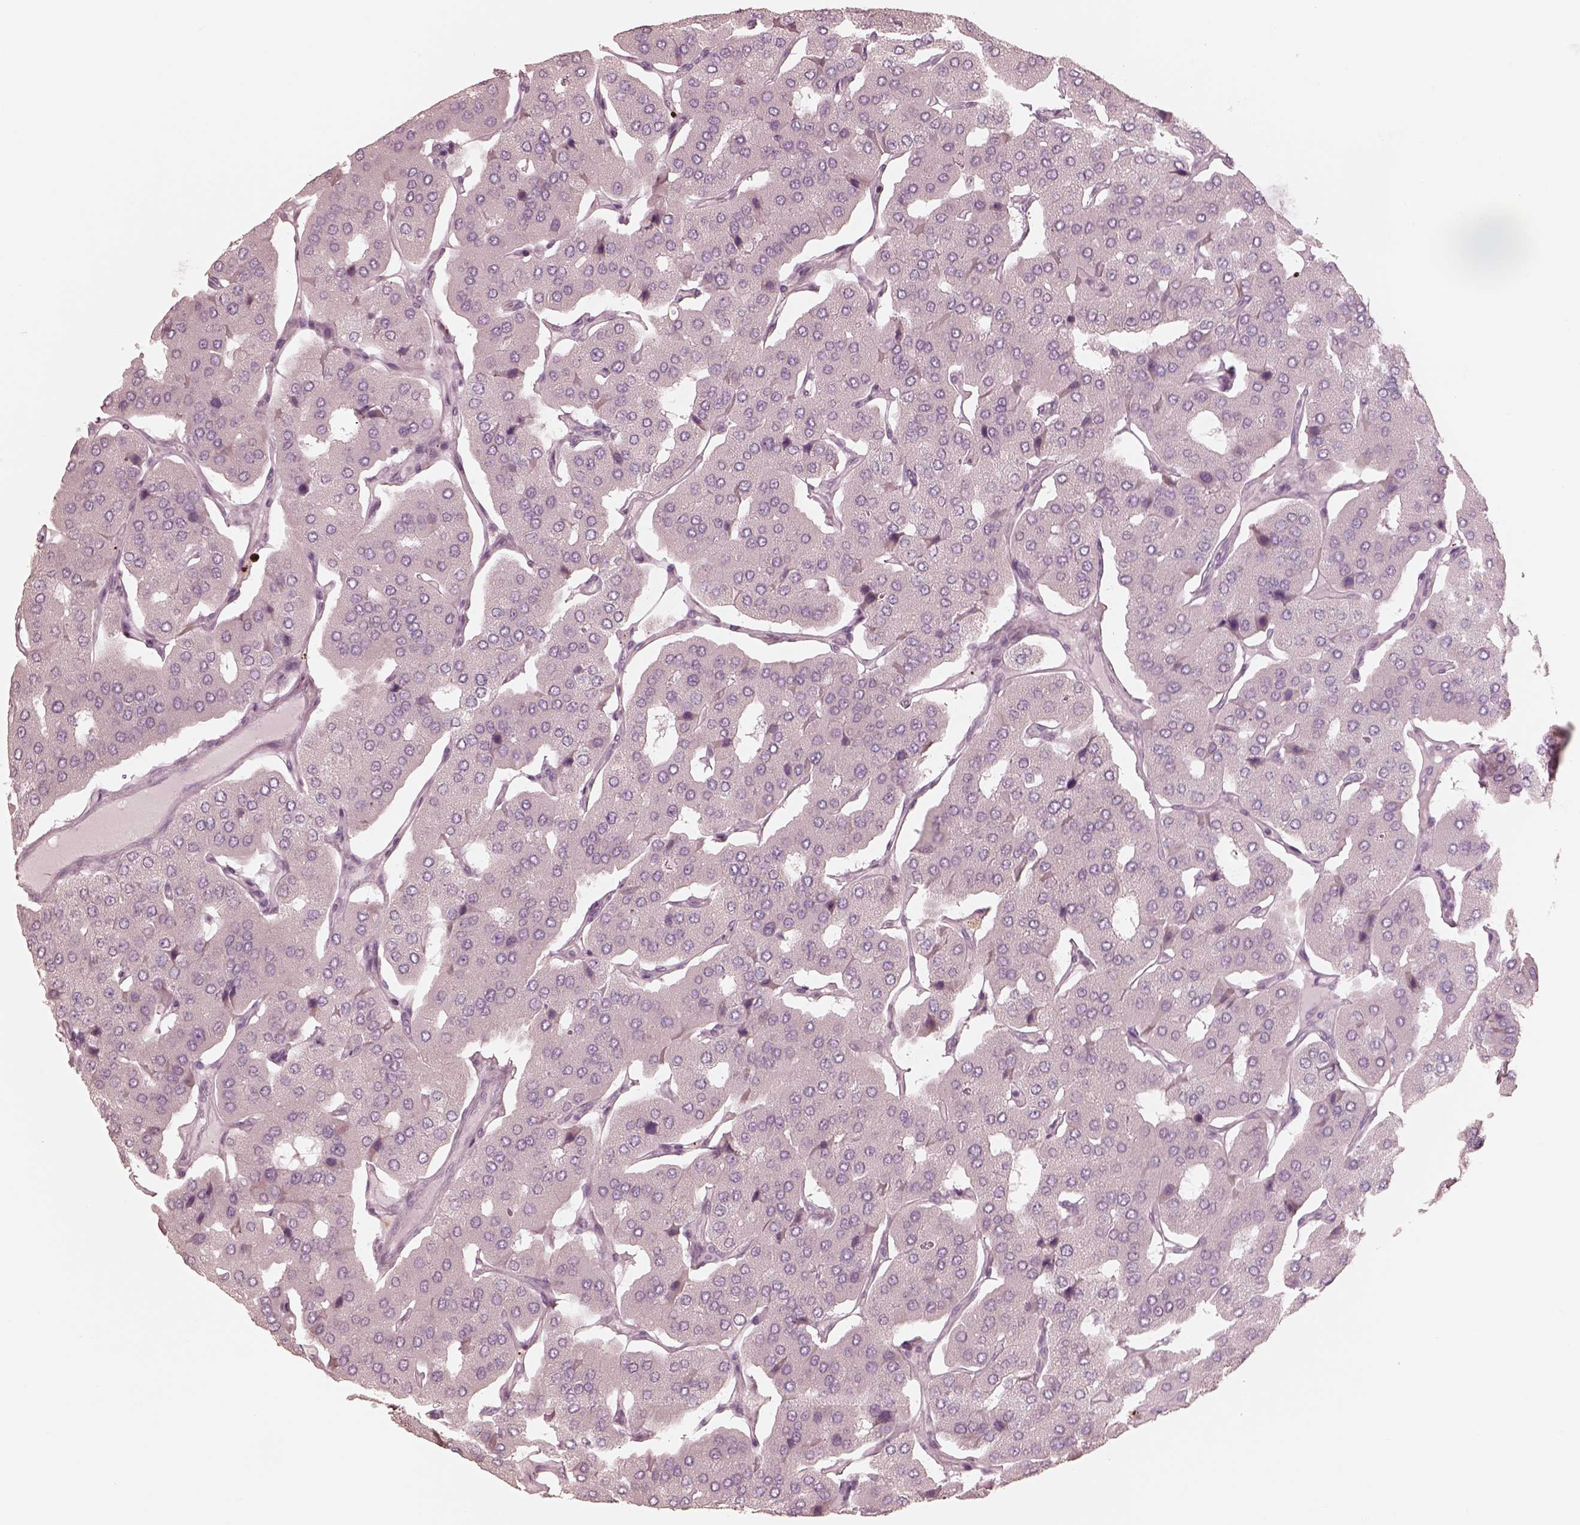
{"staining": {"intensity": "negative", "quantity": "none", "location": "none"}, "tissue": "parathyroid gland", "cell_type": "Glandular cells", "image_type": "normal", "snomed": [{"axis": "morphology", "description": "Normal tissue, NOS"}, {"axis": "morphology", "description": "Adenoma, NOS"}, {"axis": "topography", "description": "Parathyroid gland"}], "caption": "IHC histopathology image of benign human parathyroid gland stained for a protein (brown), which demonstrates no expression in glandular cells.", "gene": "RAB3C", "patient": {"sex": "female", "age": 86}}